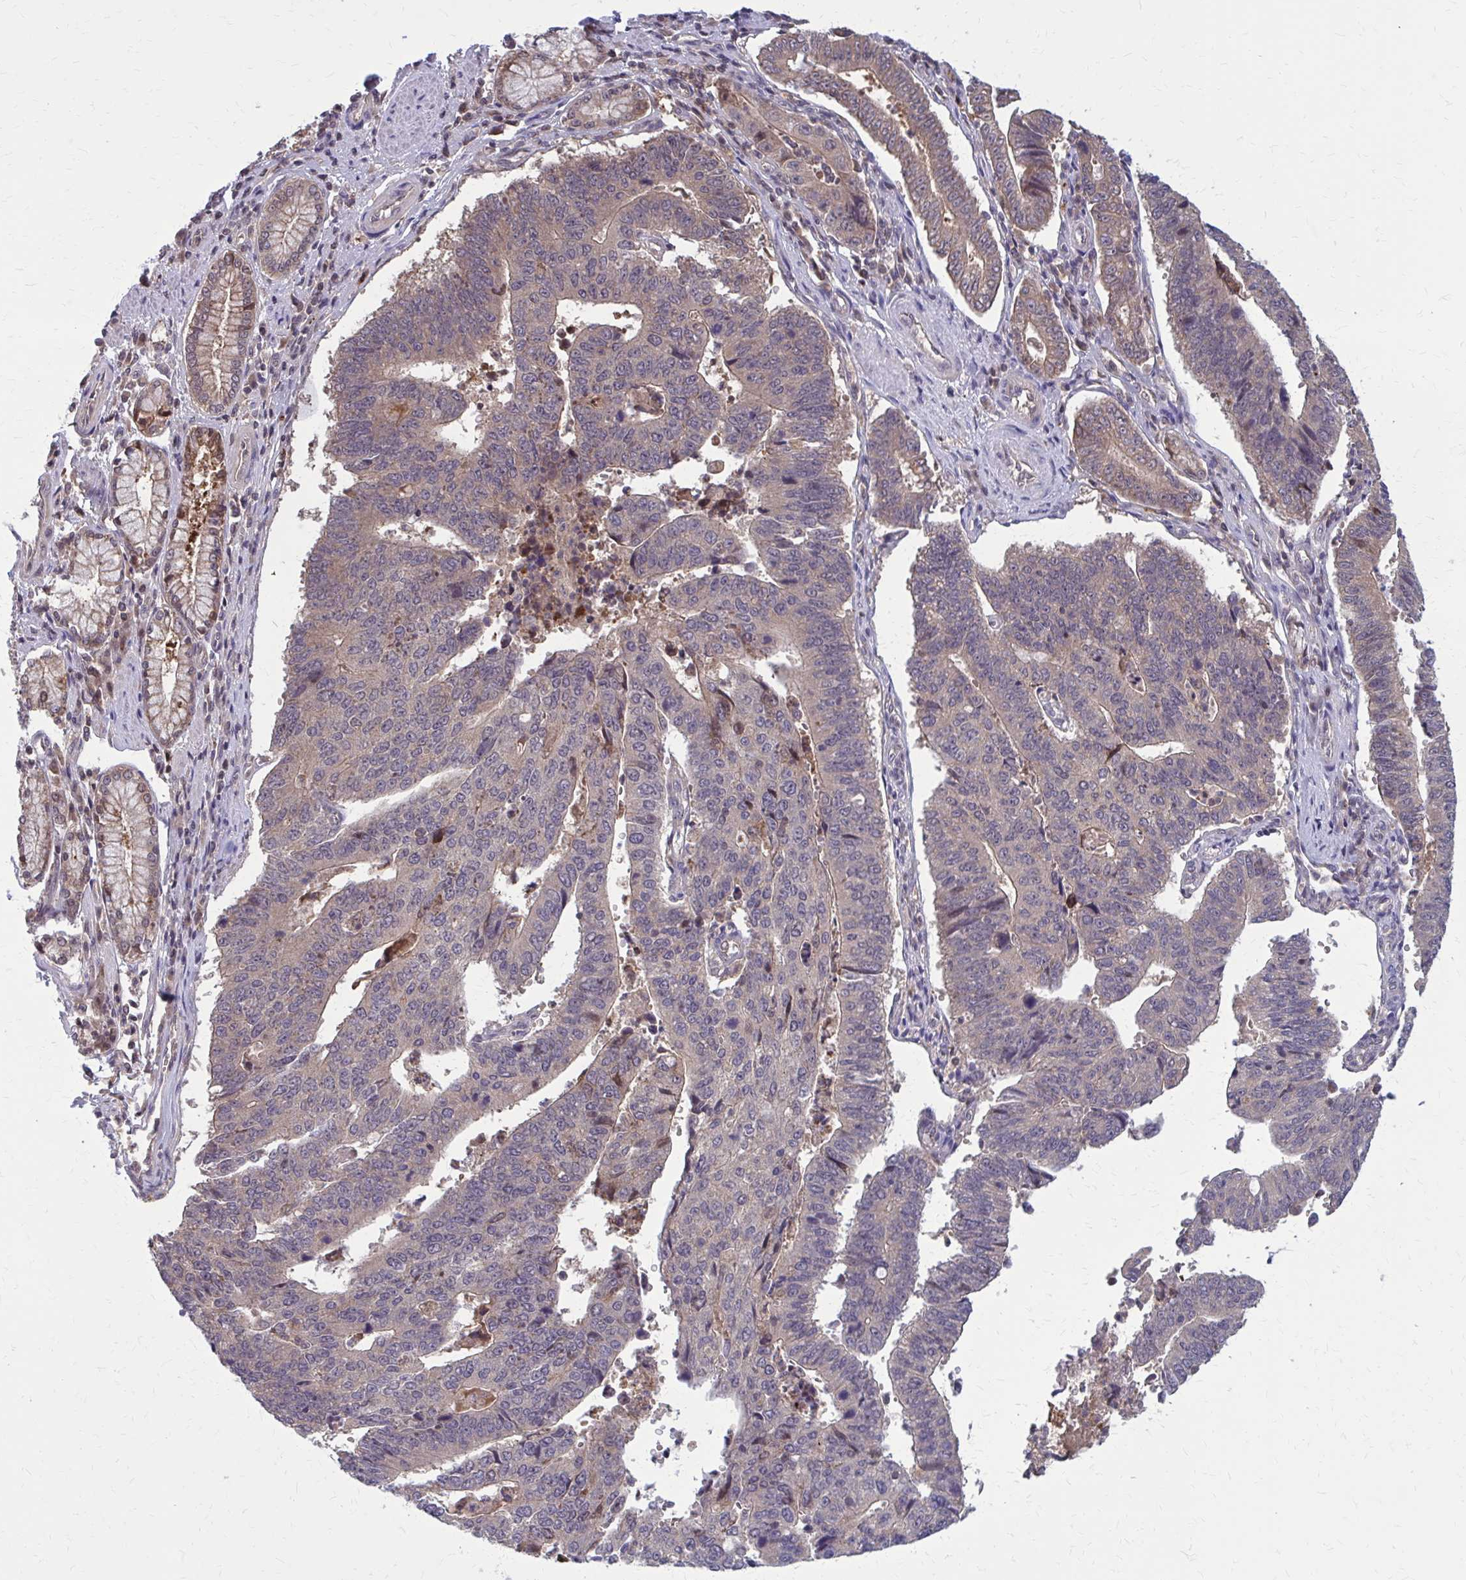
{"staining": {"intensity": "weak", "quantity": "25%-75%", "location": "cytoplasmic/membranous"}, "tissue": "stomach cancer", "cell_type": "Tumor cells", "image_type": "cancer", "snomed": [{"axis": "morphology", "description": "Adenocarcinoma, NOS"}, {"axis": "topography", "description": "Stomach"}], "caption": "Approximately 25%-75% of tumor cells in human stomach cancer (adenocarcinoma) show weak cytoplasmic/membranous protein staining as visualized by brown immunohistochemical staining.", "gene": "DBI", "patient": {"sex": "male", "age": 59}}